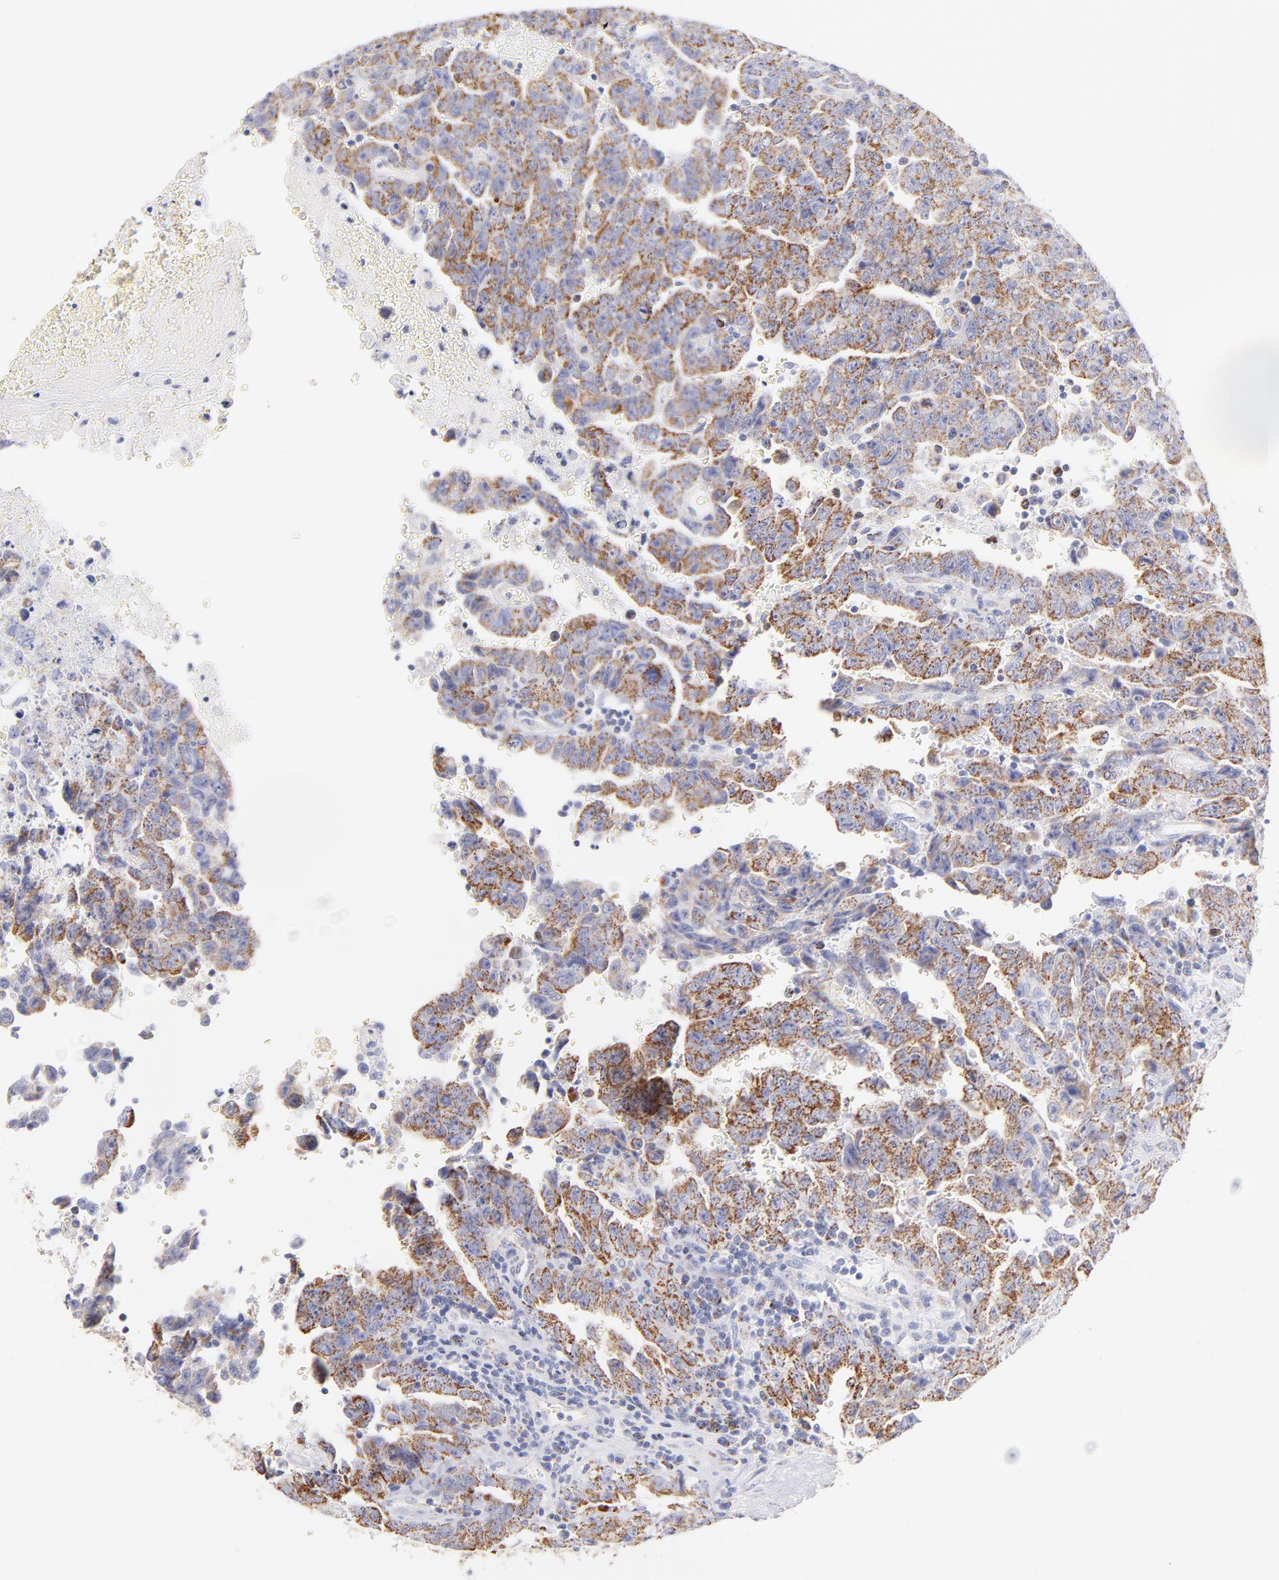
{"staining": {"intensity": "moderate", "quantity": ">75%", "location": "cytoplasmic/membranous"}, "tissue": "testis cancer", "cell_type": "Tumor cells", "image_type": "cancer", "snomed": [{"axis": "morphology", "description": "Carcinoma, Embryonal, NOS"}, {"axis": "topography", "description": "Testis"}], "caption": "DAB immunohistochemical staining of testis cancer (embryonal carcinoma) exhibits moderate cytoplasmic/membranous protein staining in about >75% of tumor cells. (DAB IHC, brown staining for protein, blue staining for nuclei).", "gene": "AIFM1", "patient": {"sex": "male", "age": 28}}